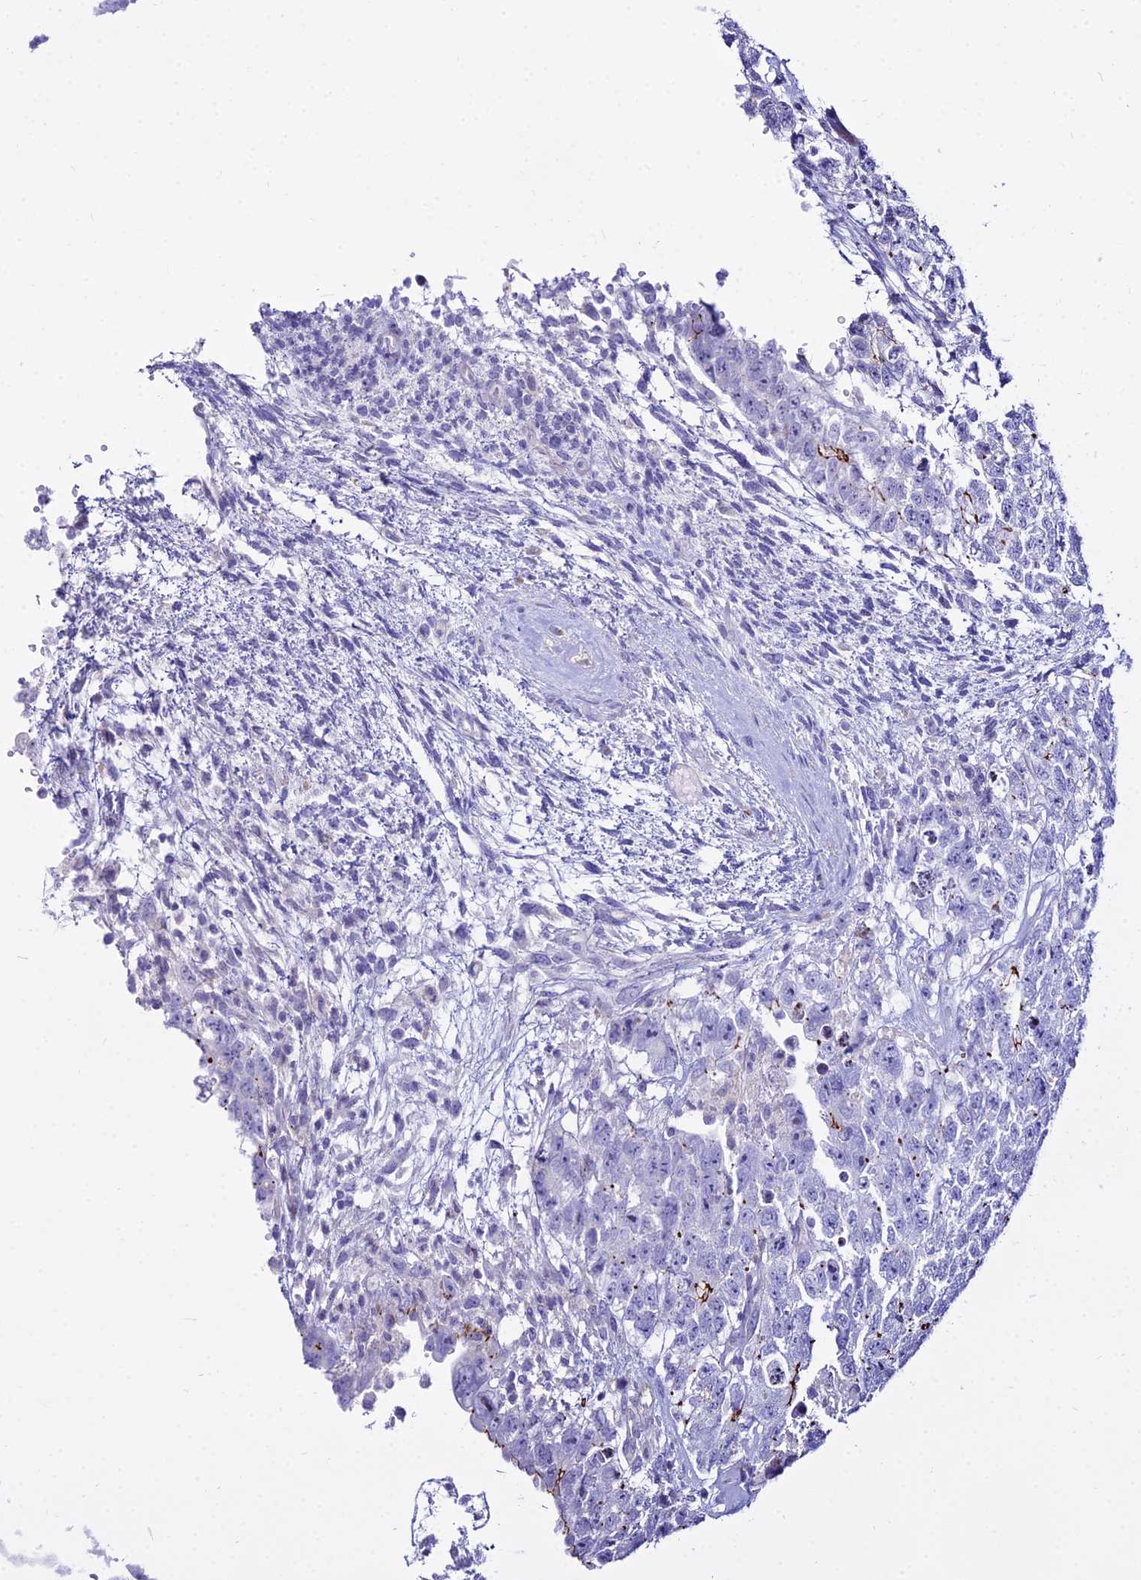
{"staining": {"intensity": "negative", "quantity": "none", "location": "none"}, "tissue": "testis cancer", "cell_type": "Tumor cells", "image_type": "cancer", "snomed": [{"axis": "morphology", "description": "Carcinoma, Embryonal, NOS"}, {"axis": "topography", "description": "Testis"}], "caption": "IHC image of human testis cancer stained for a protein (brown), which shows no positivity in tumor cells.", "gene": "DLX1", "patient": {"sex": "male", "age": 26}}